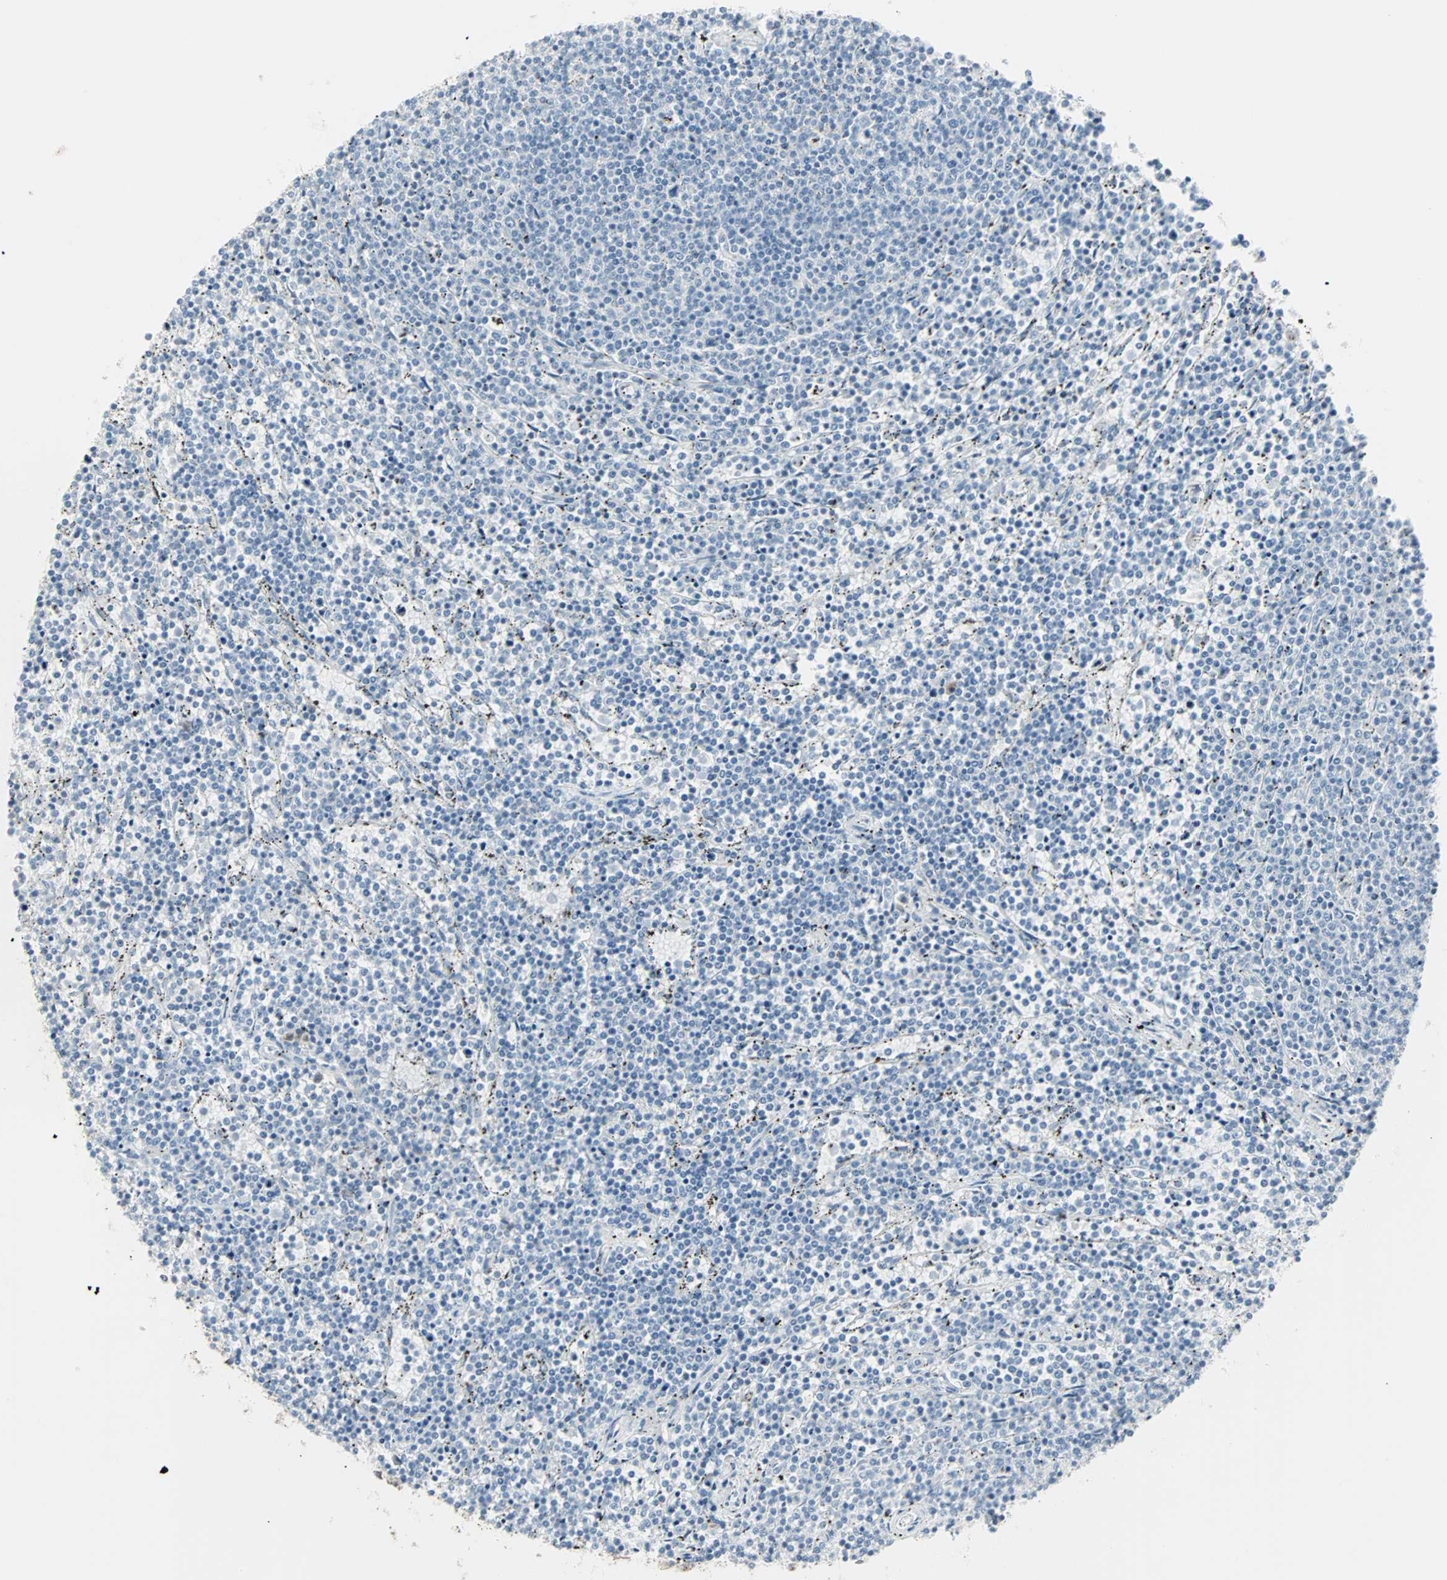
{"staining": {"intensity": "negative", "quantity": "none", "location": "none"}, "tissue": "lymphoma", "cell_type": "Tumor cells", "image_type": "cancer", "snomed": [{"axis": "morphology", "description": "Malignant lymphoma, non-Hodgkin's type, Low grade"}, {"axis": "topography", "description": "Spleen"}], "caption": "Tumor cells show no significant staining in low-grade malignant lymphoma, non-Hodgkin's type.", "gene": "IDH2", "patient": {"sex": "female", "age": 50}}